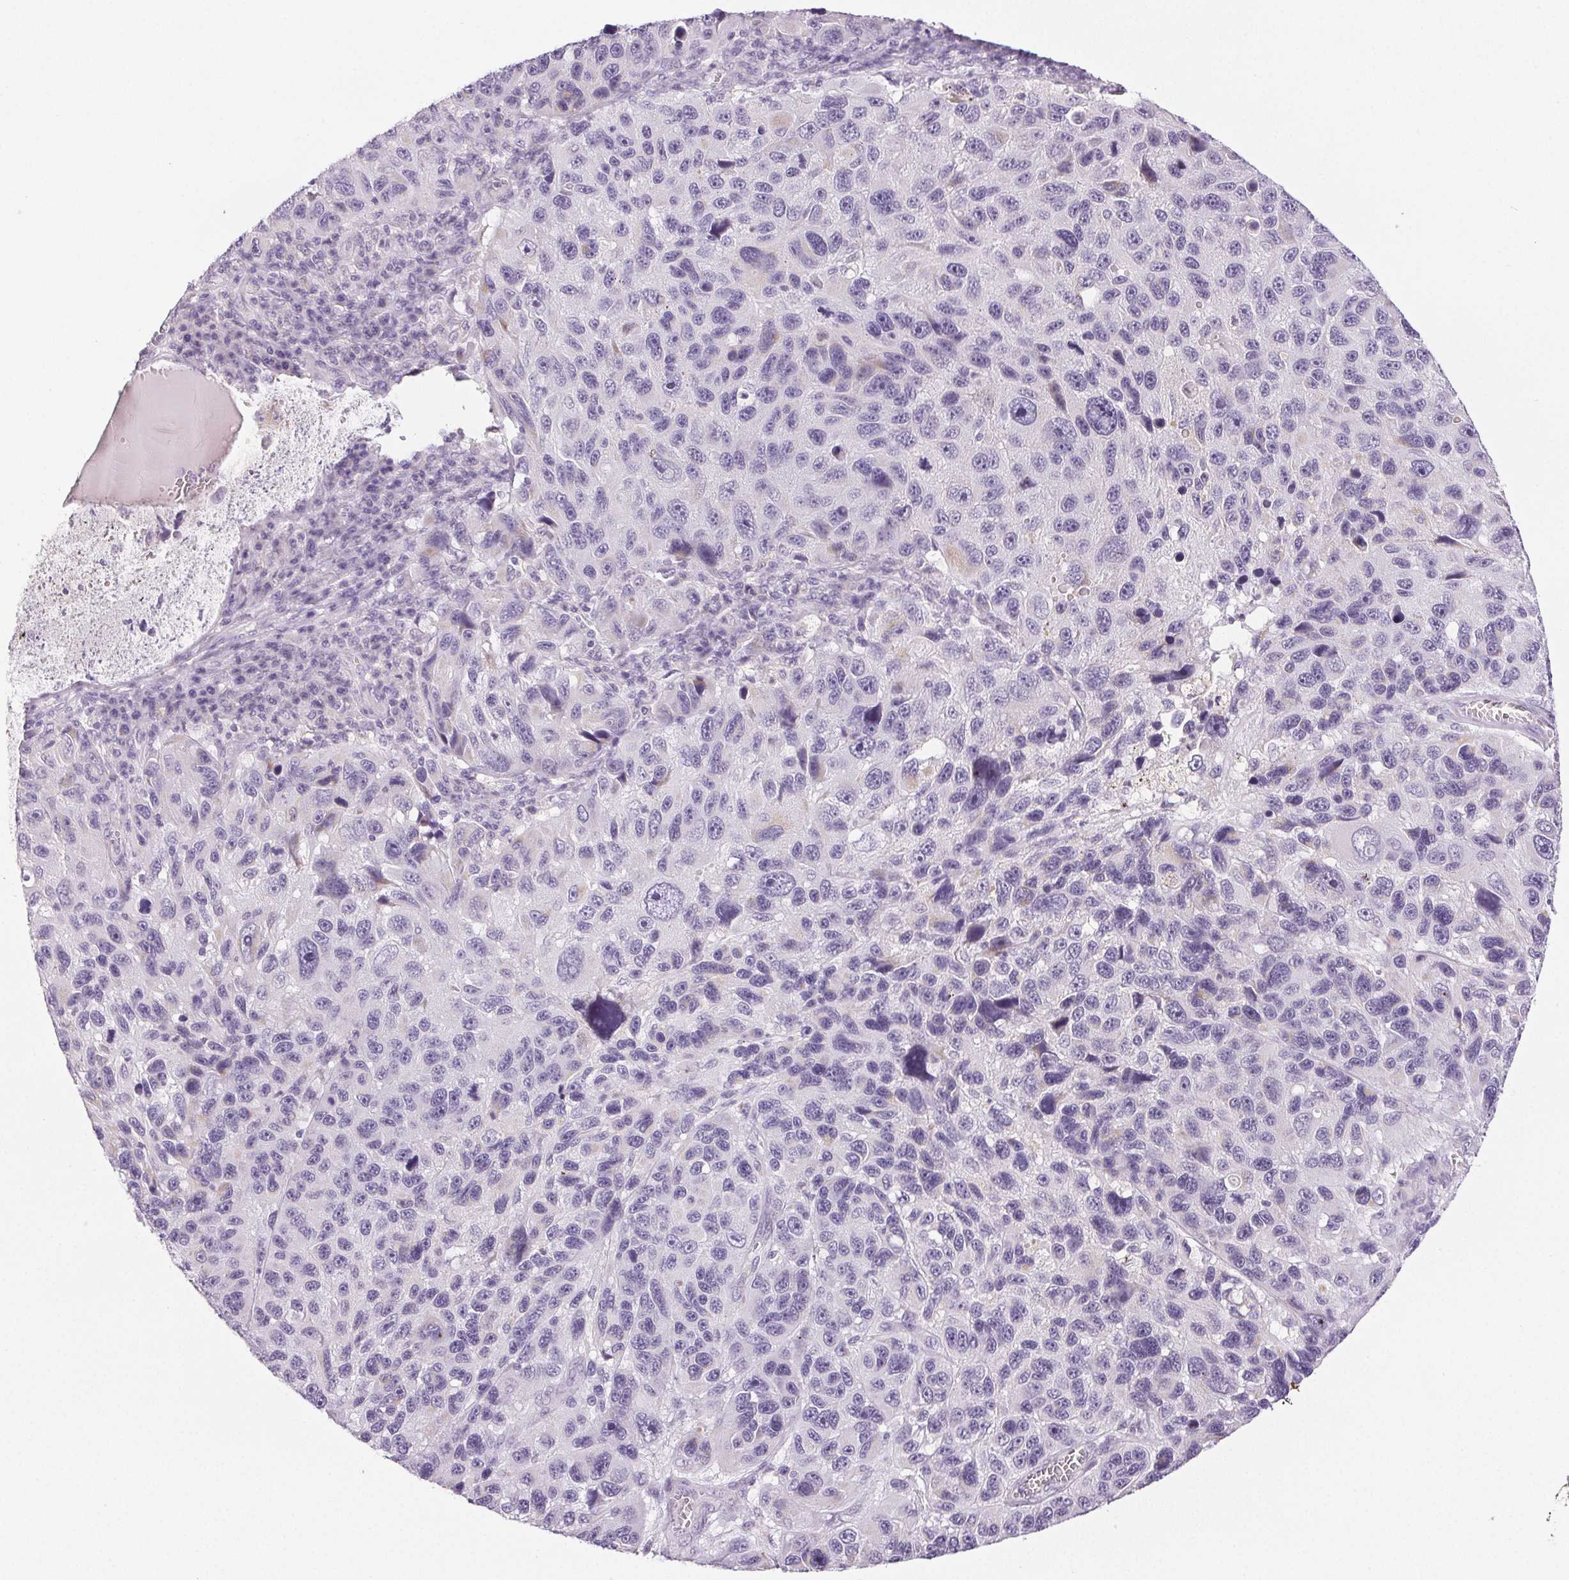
{"staining": {"intensity": "negative", "quantity": "none", "location": "none"}, "tissue": "melanoma", "cell_type": "Tumor cells", "image_type": "cancer", "snomed": [{"axis": "morphology", "description": "Malignant melanoma, NOS"}, {"axis": "topography", "description": "Skin"}], "caption": "Immunohistochemistry of human melanoma exhibits no expression in tumor cells. The staining was performed using DAB to visualize the protein expression in brown, while the nuclei were stained in blue with hematoxylin (Magnification: 20x).", "gene": "COL7A1", "patient": {"sex": "male", "age": 53}}